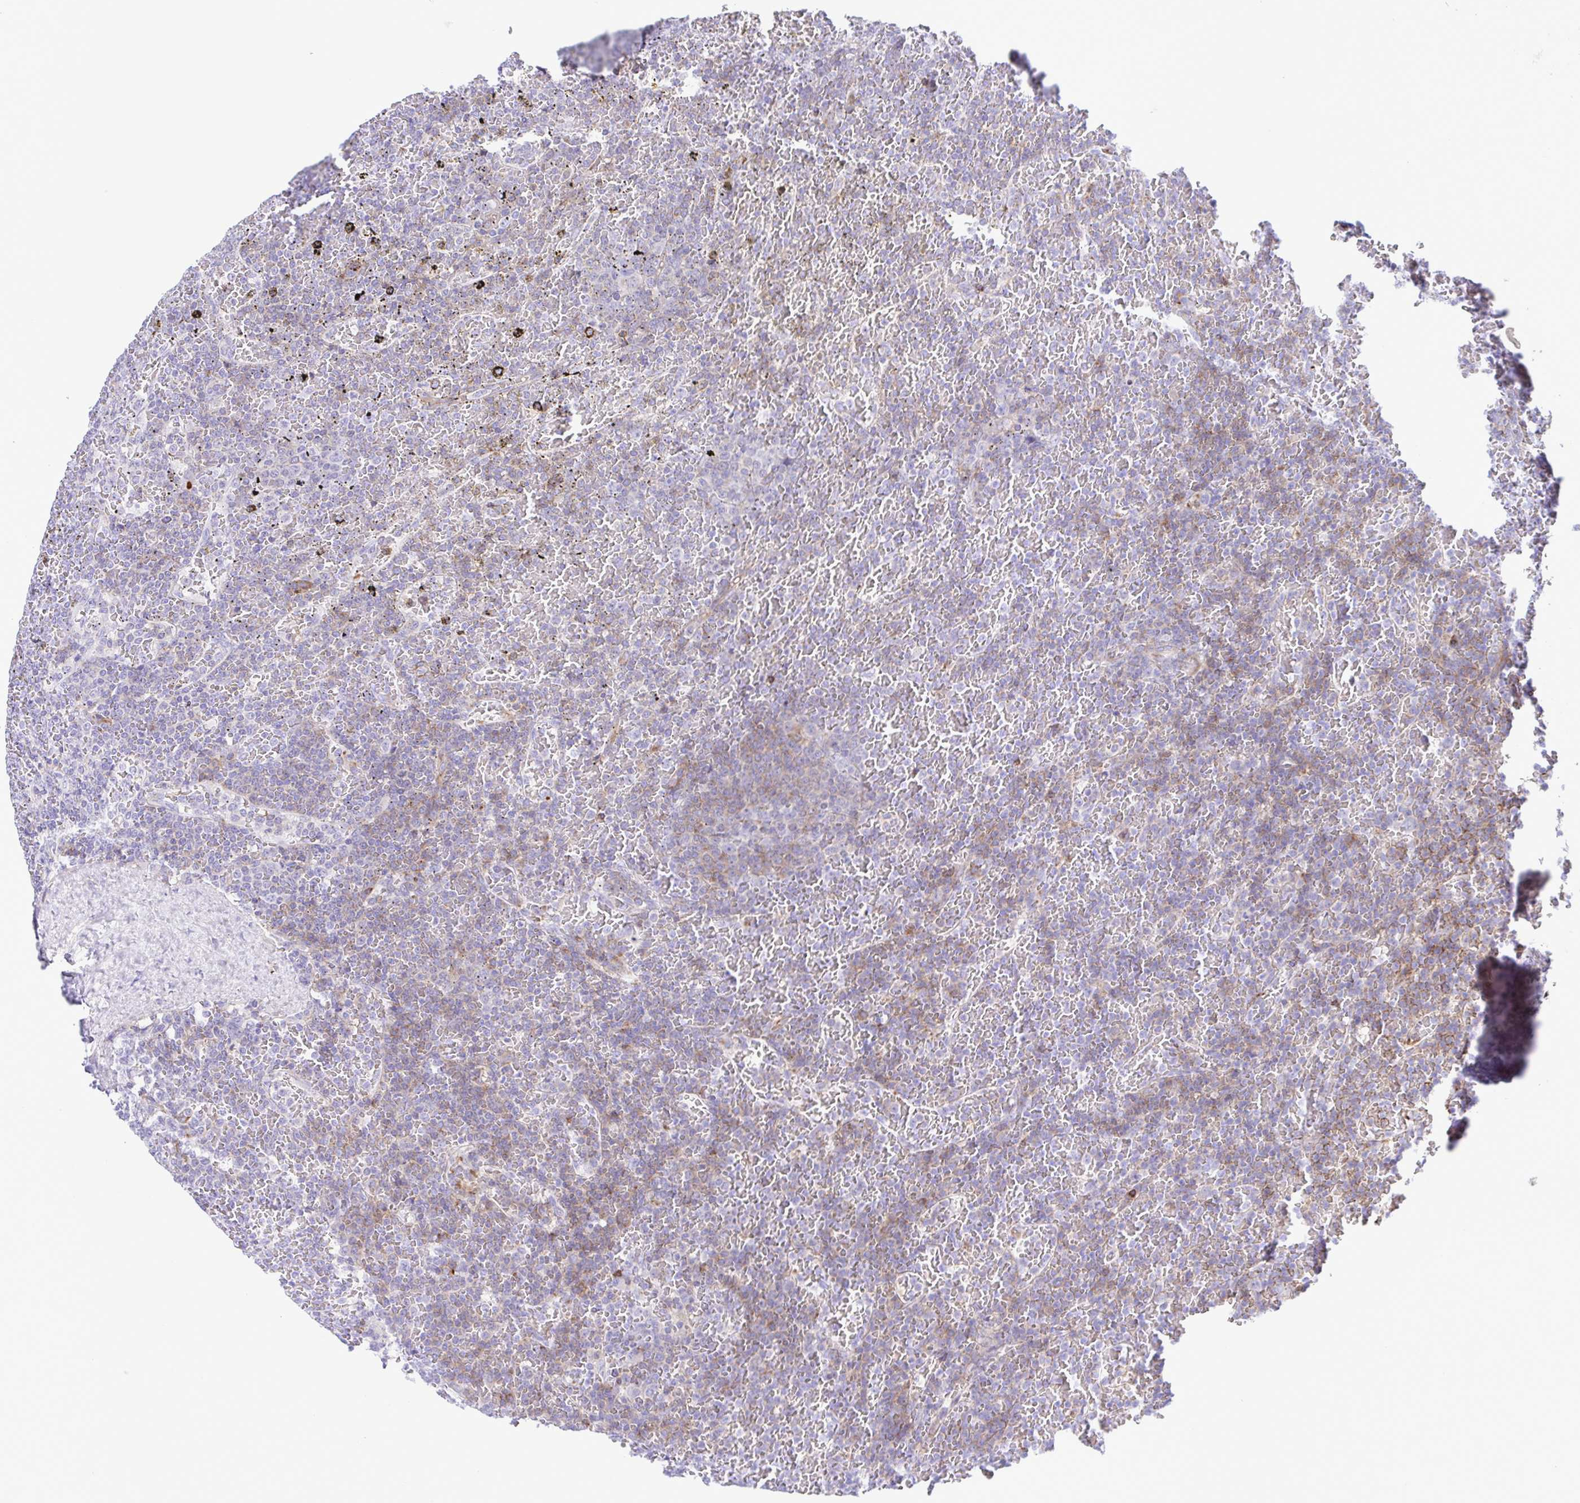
{"staining": {"intensity": "weak", "quantity": "25%-75%", "location": "cytoplasmic/membranous"}, "tissue": "lymphoma", "cell_type": "Tumor cells", "image_type": "cancer", "snomed": [{"axis": "morphology", "description": "Malignant lymphoma, non-Hodgkin's type, Low grade"}, {"axis": "topography", "description": "Spleen"}], "caption": "Low-grade malignant lymphoma, non-Hodgkin's type stained with immunohistochemistry (IHC) exhibits weak cytoplasmic/membranous staining in approximately 25%-75% of tumor cells.", "gene": "FLT1", "patient": {"sex": "female", "age": 77}}